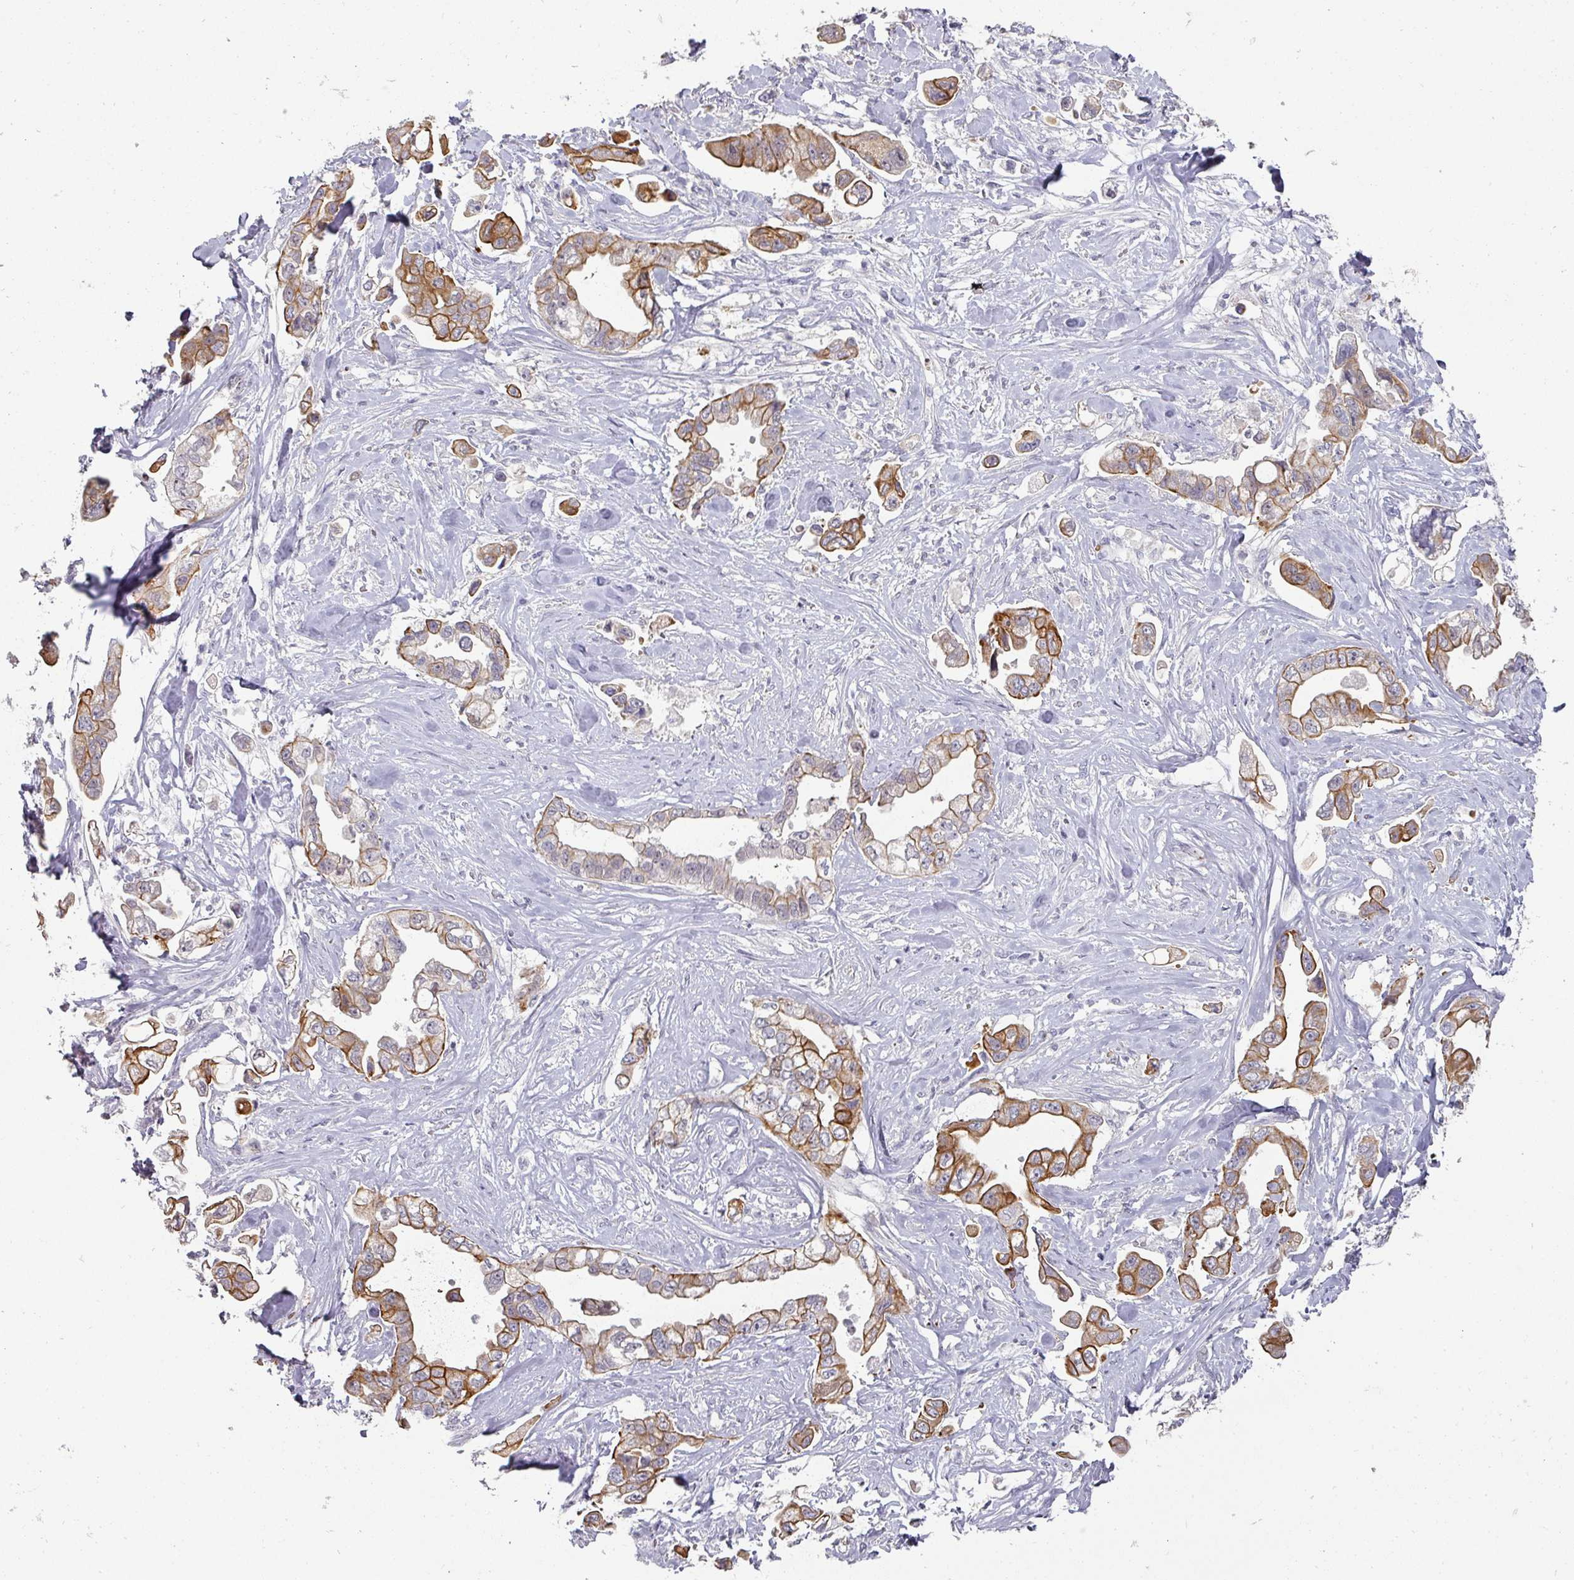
{"staining": {"intensity": "moderate", "quantity": "25%-75%", "location": "cytoplasmic/membranous"}, "tissue": "stomach cancer", "cell_type": "Tumor cells", "image_type": "cancer", "snomed": [{"axis": "morphology", "description": "Adenocarcinoma, NOS"}, {"axis": "topography", "description": "Stomach"}], "caption": "Adenocarcinoma (stomach) stained with a brown dye exhibits moderate cytoplasmic/membranous positive positivity in about 25%-75% of tumor cells.", "gene": "GTF2H3", "patient": {"sex": "male", "age": 62}}